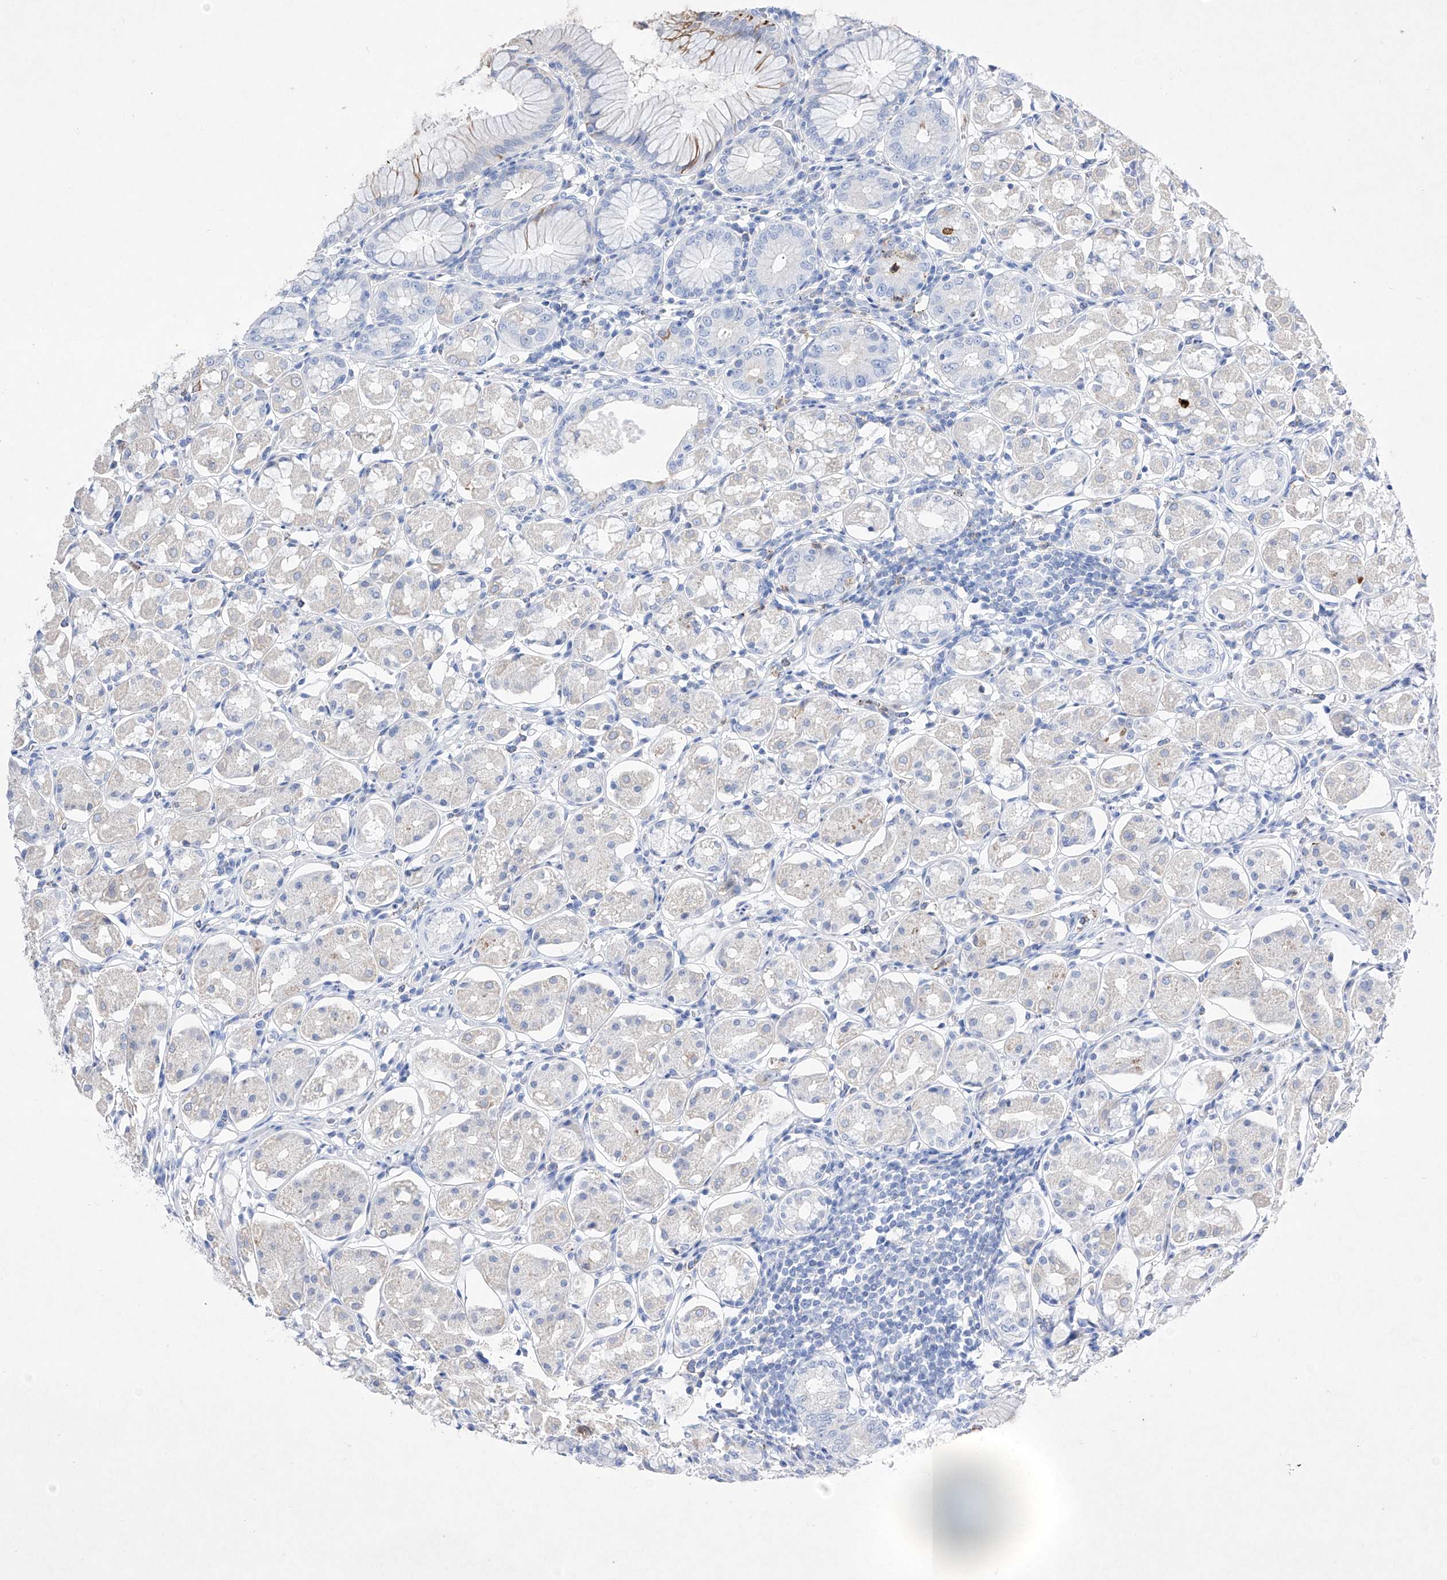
{"staining": {"intensity": "negative", "quantity": "none", "location": "none"}, "tissue": "stomach", "cell_type": "Glandular cells", "image_type": "normal", "snomed": [{"axis": "morphology", "description": "Normal tissue, NOS"}, {"axis": "topography", "description": "Stomach, lower"}], "caption": "High magnification brightfield microscopy of unremarkable stomach stained with DAB (brown) and counterstained with hematoxylin (blue): glandular cells show no significant expression. The staining is performed using DAB (3,3'-diaminobenzidine) brown chromogen with nuclei counter-stained in using hematoxylin.", "gene": "TM7SF2", "patient": {"sex": "female", "age": 56}}